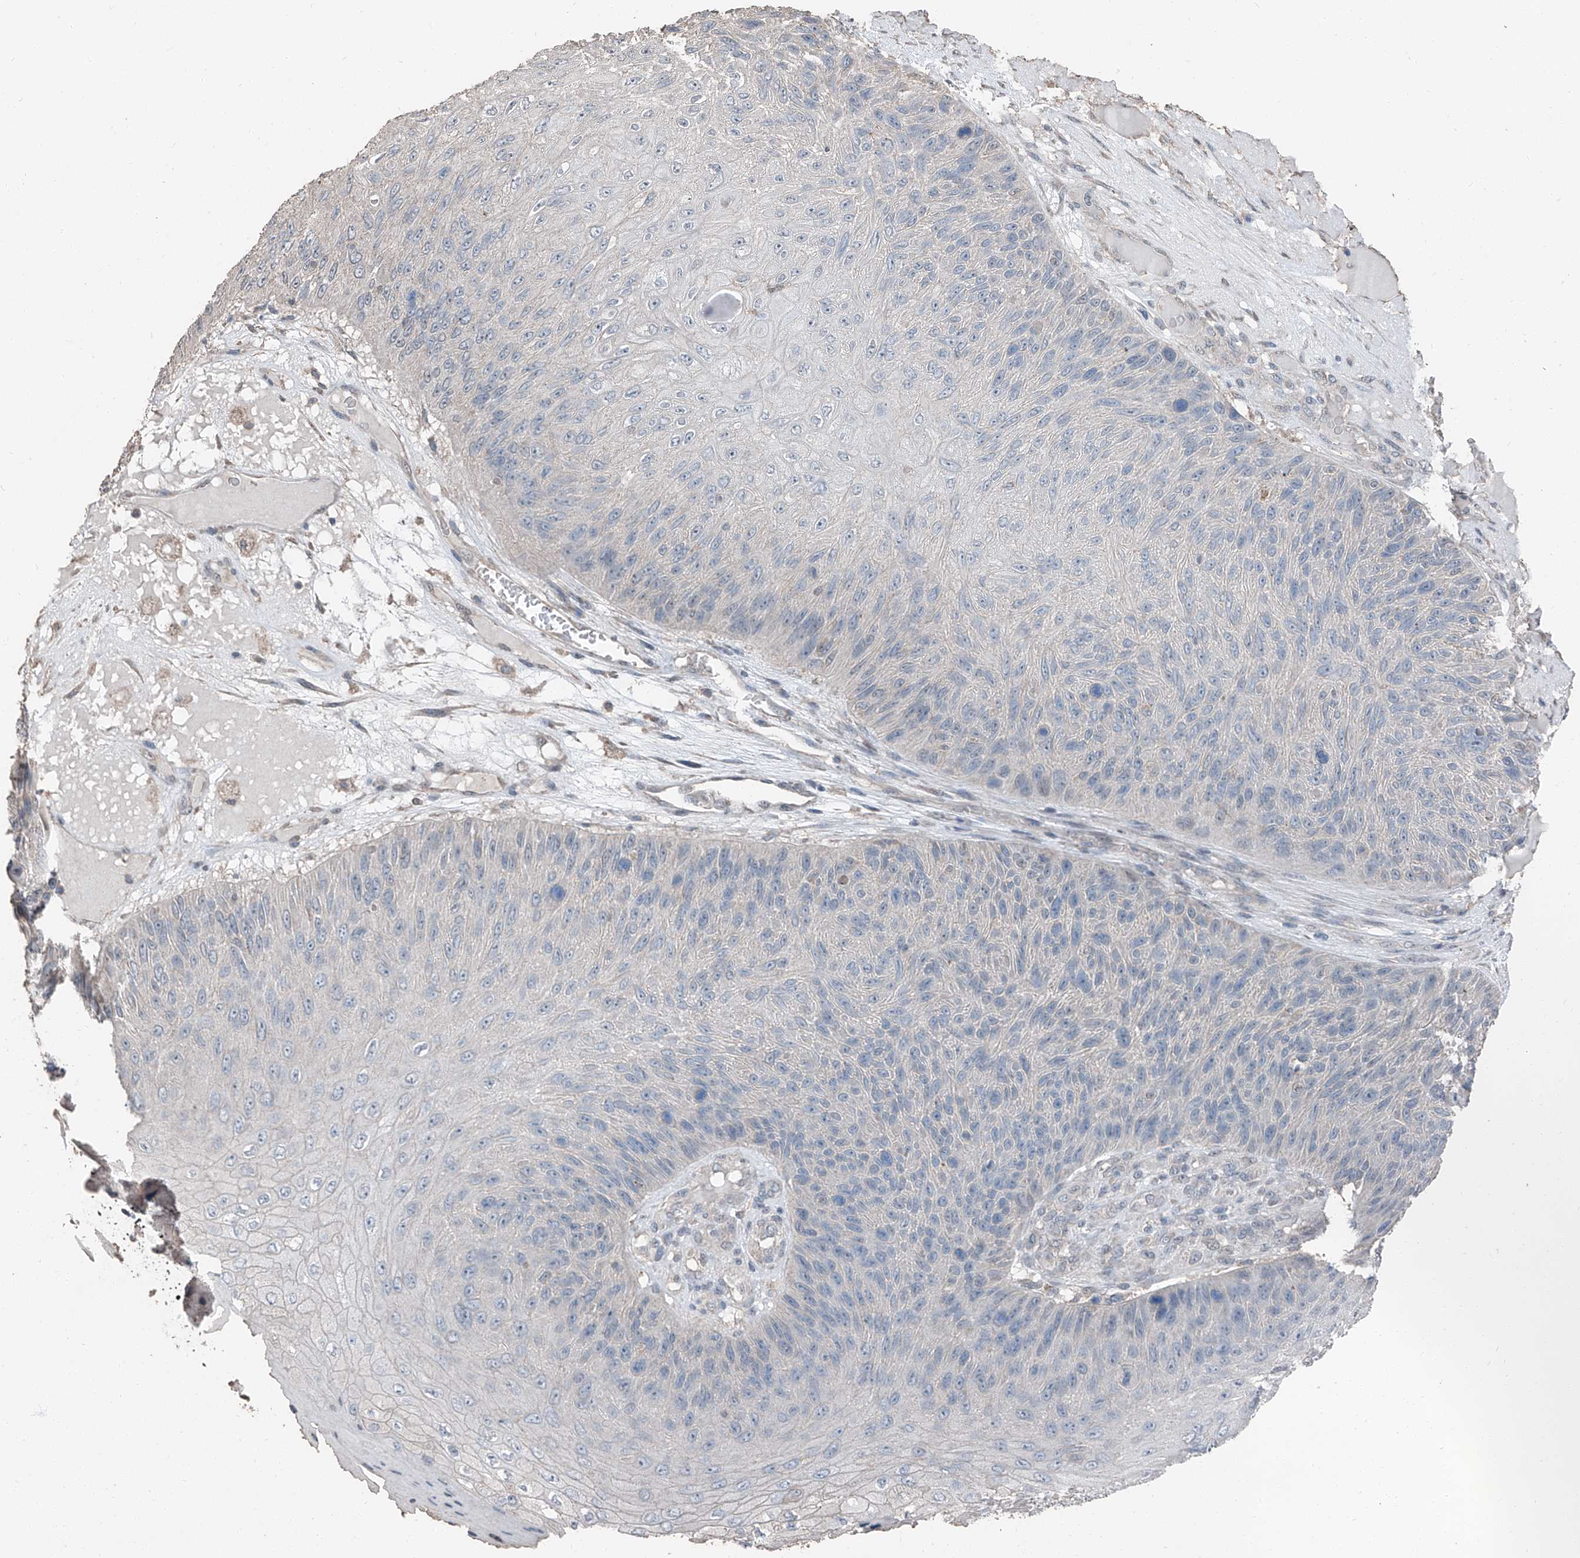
{"staining": {"intensity": "negative", "quantity": "none", "location": "none"}, "tissue": "skin cancer", "cell_type": "Tumor cells", "image_type": "cancer", "snomed": [{"axis": "morphology", "description": "Squamous cell carcinoma, NOS"}, {"axis": "topography", "description": "Skin"}], "caption": "Tumor cells show no significant protein positivity in skin squamous cell carcinoma. The staining is performed using DAB brown chromogen with nuclei counter-stained in using hematoxylin.", "gene": "MAMLD1", "patient": {"sex": "female", "age": 88}}